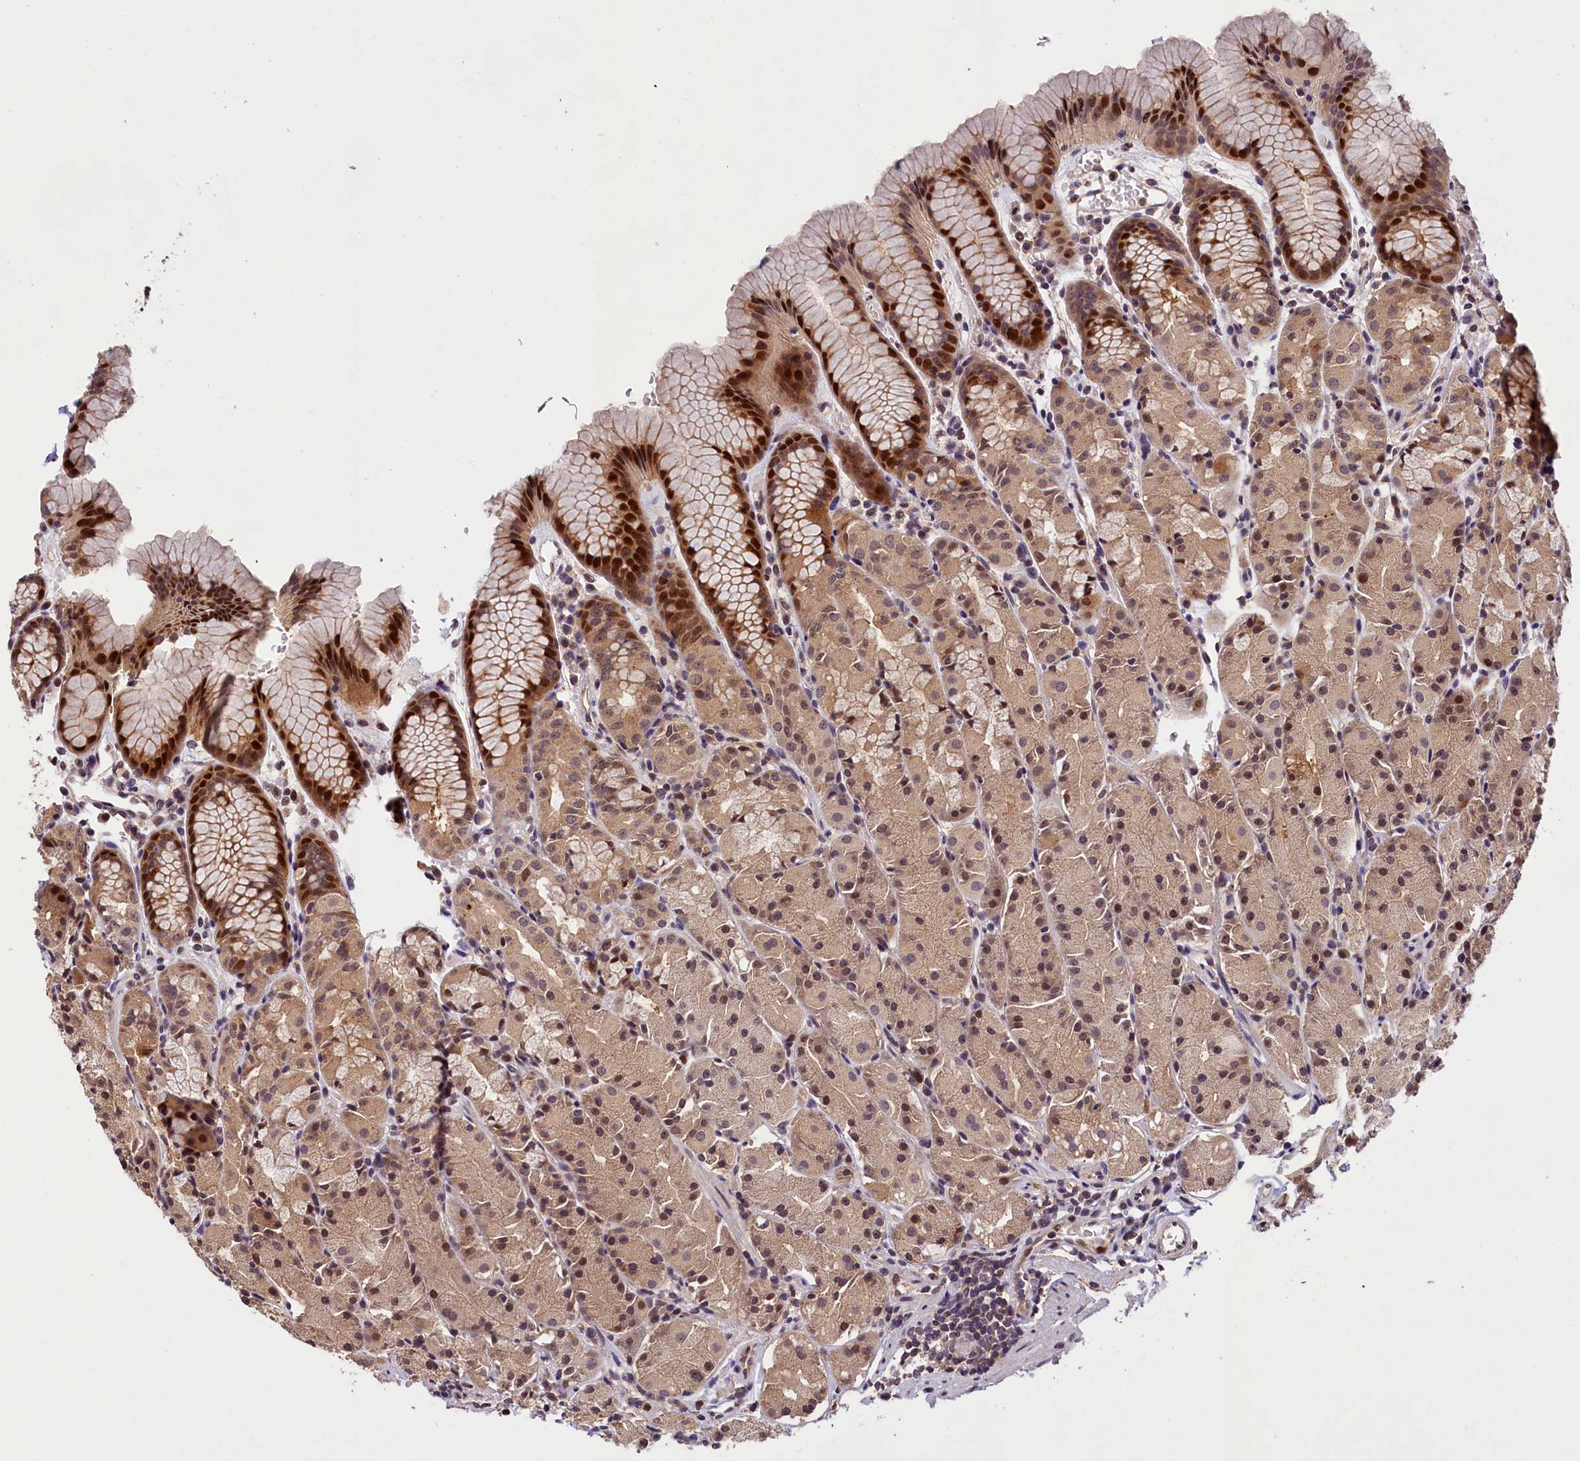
{"staining": {"intensity": "strong", "quantity": "25%-75%", "location": "cytoplasmic/membranous,nuclear"}, "tissue": "stomach", "cell_type": "Glandular cells", "image_type": "normal", "snomed": [{"axis": "morphology", "description": "Normal tissue, NOS"}, {"axis": "topography", "description": "Stomach, upper"}], "caption": "A high amount of strong cytoplasmic/membranous,nuclear expression is identified in about 25%-75% of glandular cells in normal stomach. (DAB IHC with brightfield microscopy, high magnification).", "gene": "PHAF1", "patient": {"sex": "male", "age": 47}}